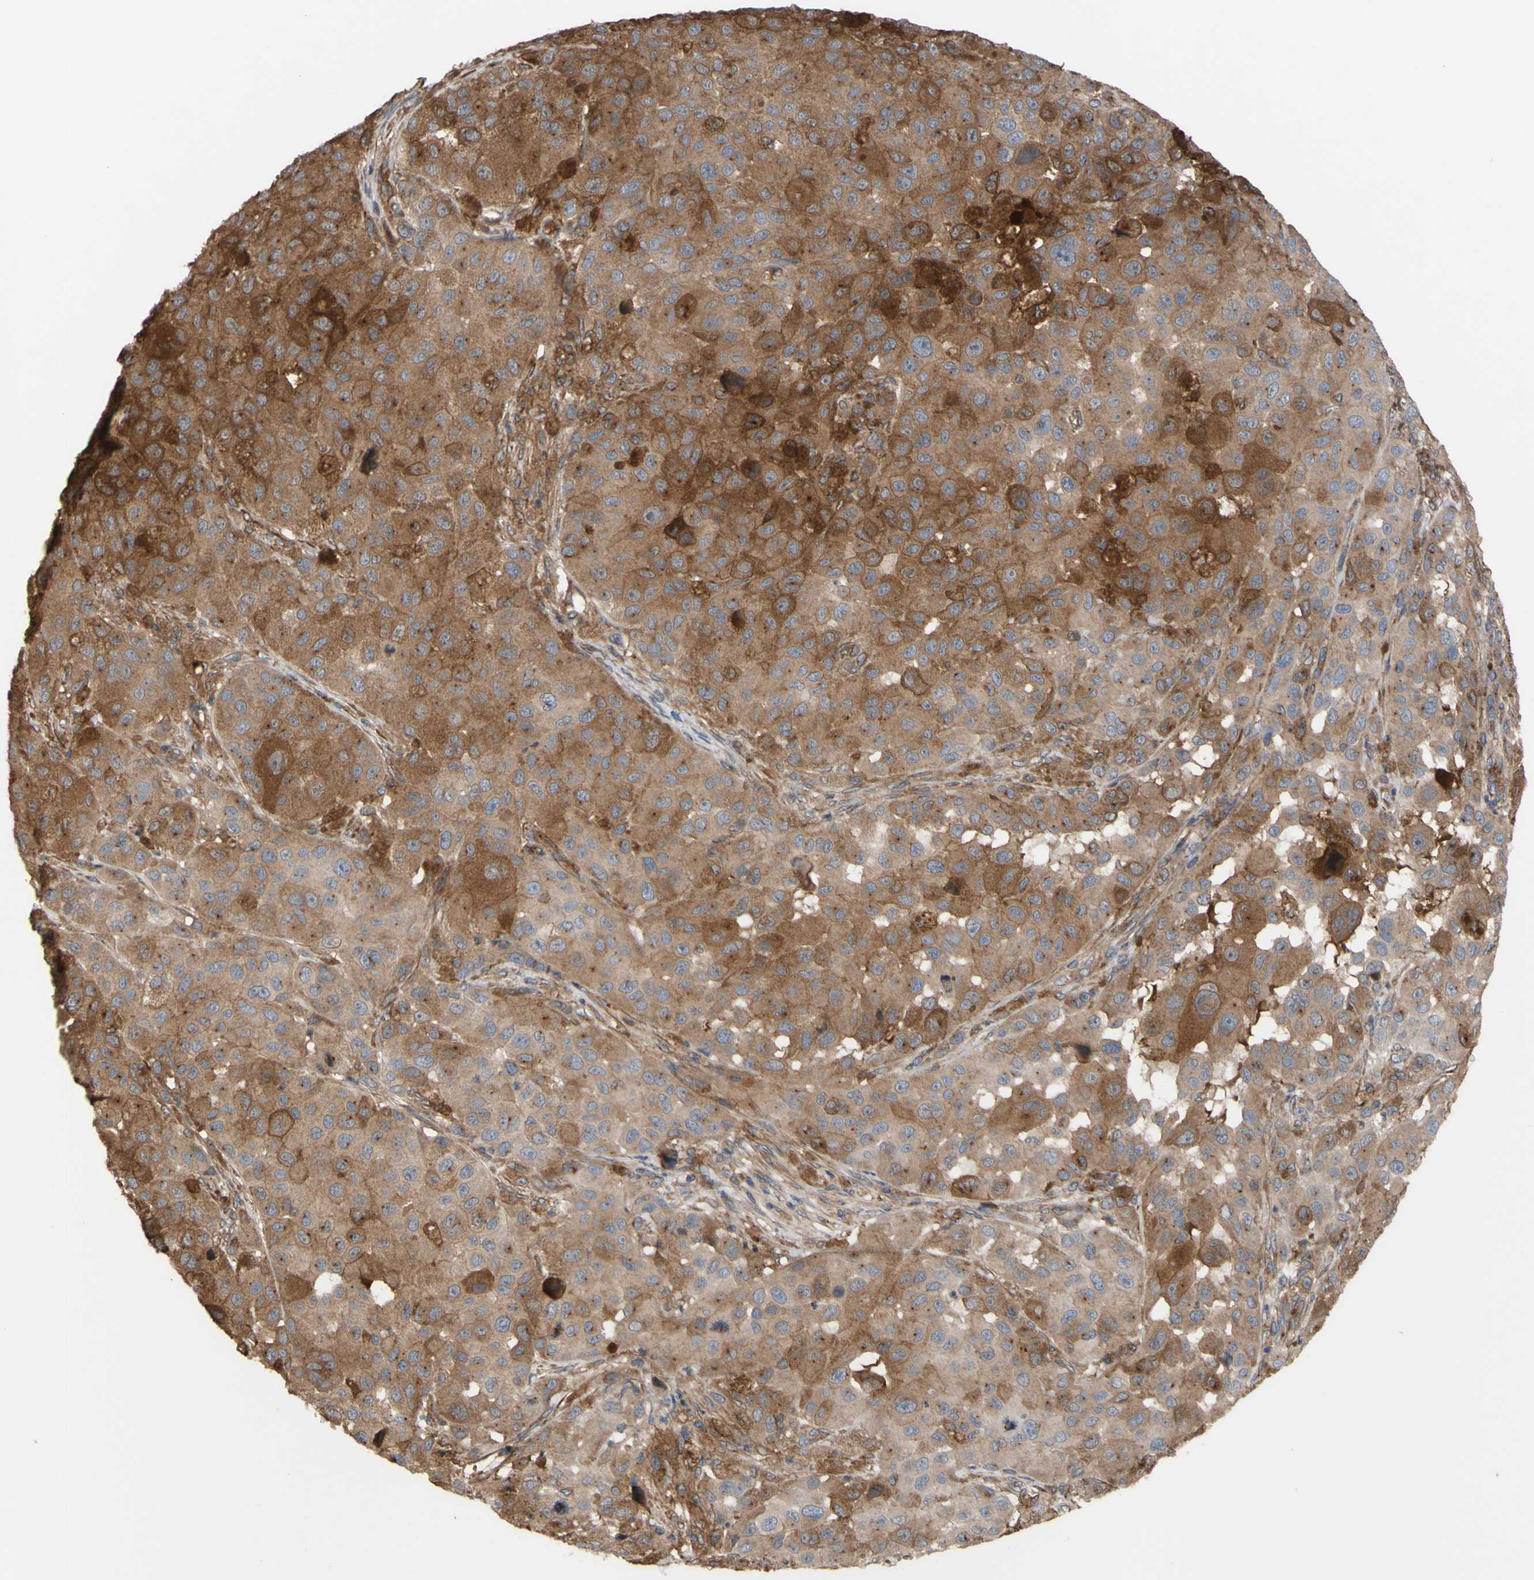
{"staining": {"intensity": "strong", "quantity": ">75%", "location": "cytoplasmic/membranous"}, "tissue": "melanoma", "cell_type": "Tumor cells", "image_type": "cancer", "snomed": [{"axis": "morphology", "description": "Malignant melanoma, NOS"}, {"axis": "topography", "description": "Skin"}], "caption": "The immunohistochemical stain highlights strong cytoplasmic/membranous staining in tumor cells of malignant melanoma tissue.", "gene": "NECTIN3", "patient": {"sex": "male", "age": 96}}